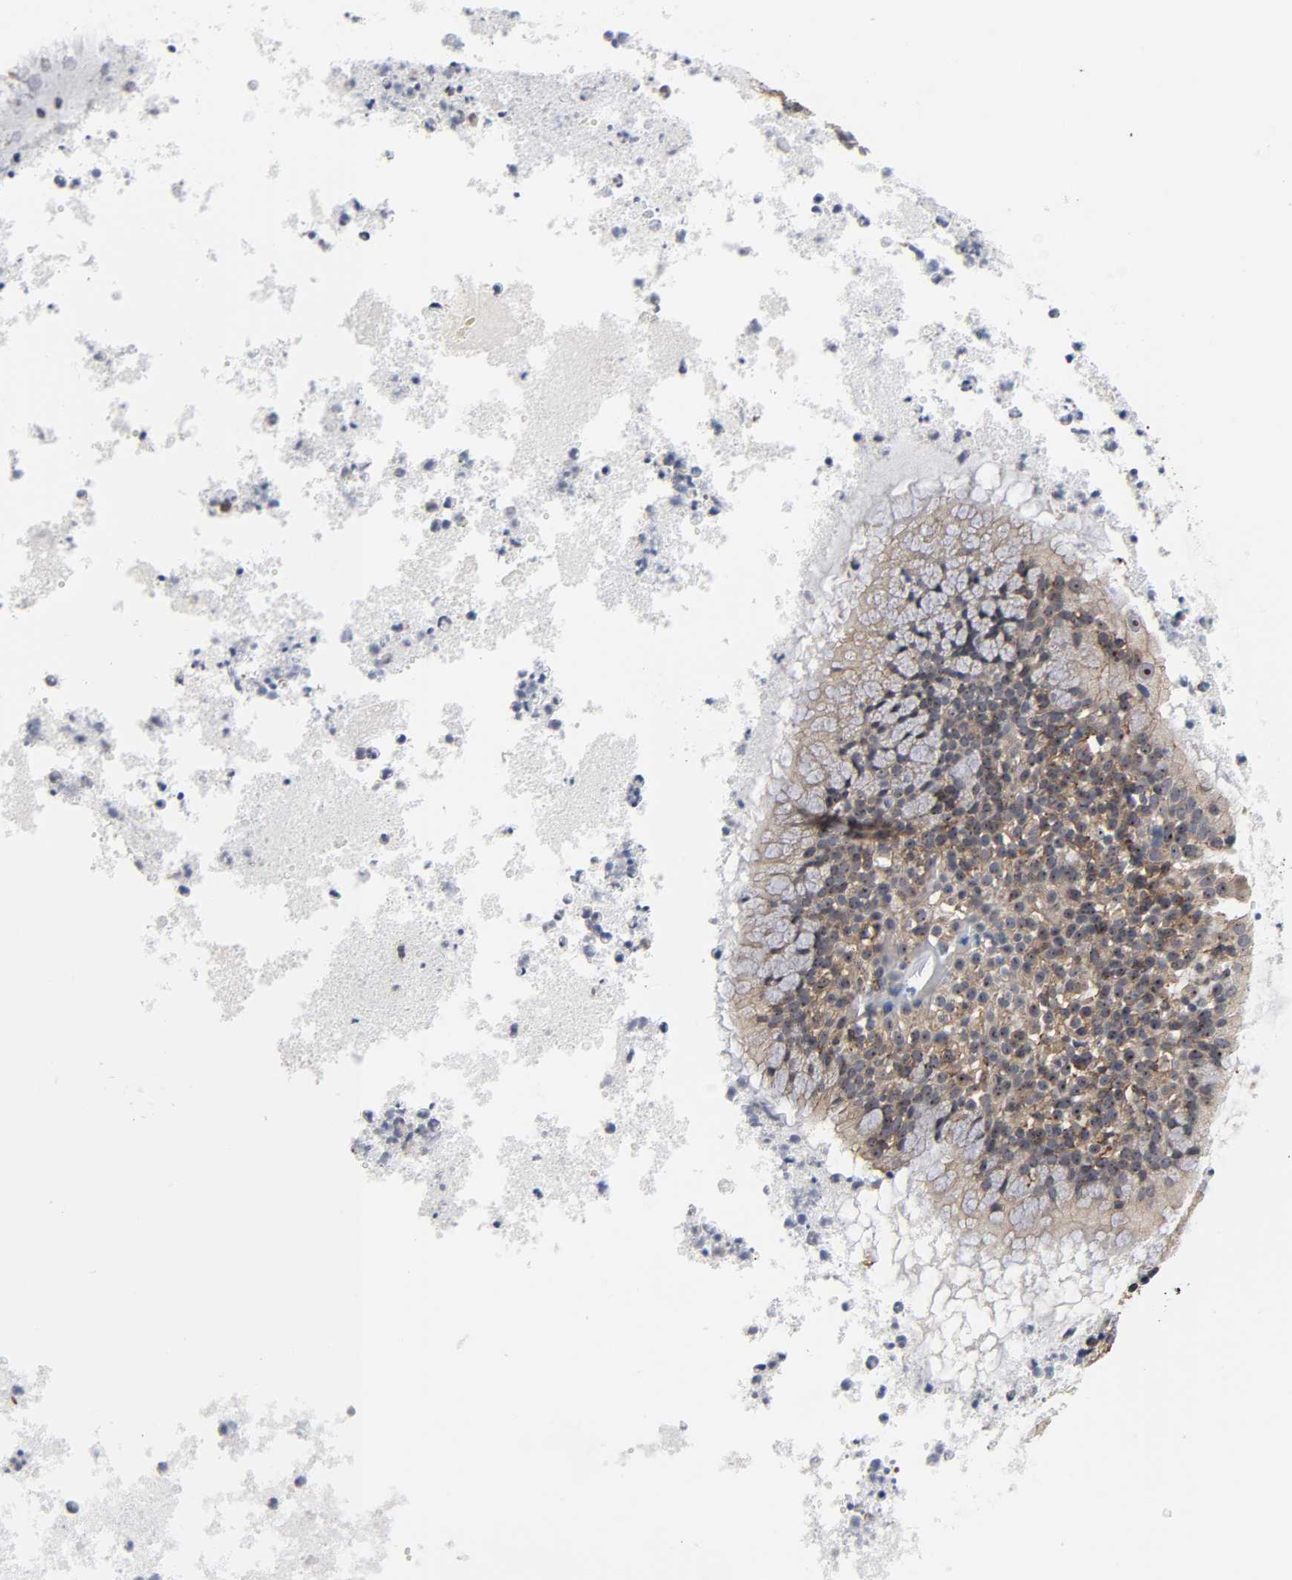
{"staining": {"intensity": "moderate", "quantity": ">75%", "location": "cytoplasmic/membranous,nuclear"}, "tissue": "nasopharynx", "cell_type": "Respiratory epithelial cells", "image_type": "normal", "snomed": [{"axis": "morphology", "description": "Normal tissue, NOS"}, {"axis": "topography", "description": "Nasopharynx"}], "caption": "This micrograph displays normal nasopharynx stained with immunohistochemistry to label a protein in brown. The cytoplasmic/membranous,nuclear of respiratory epithelial cells show moderate positivity for the protein. Nuclei are counter-stained blue.", "gene": "DDX10", "patient": {"sex": "male", "age": 21}}